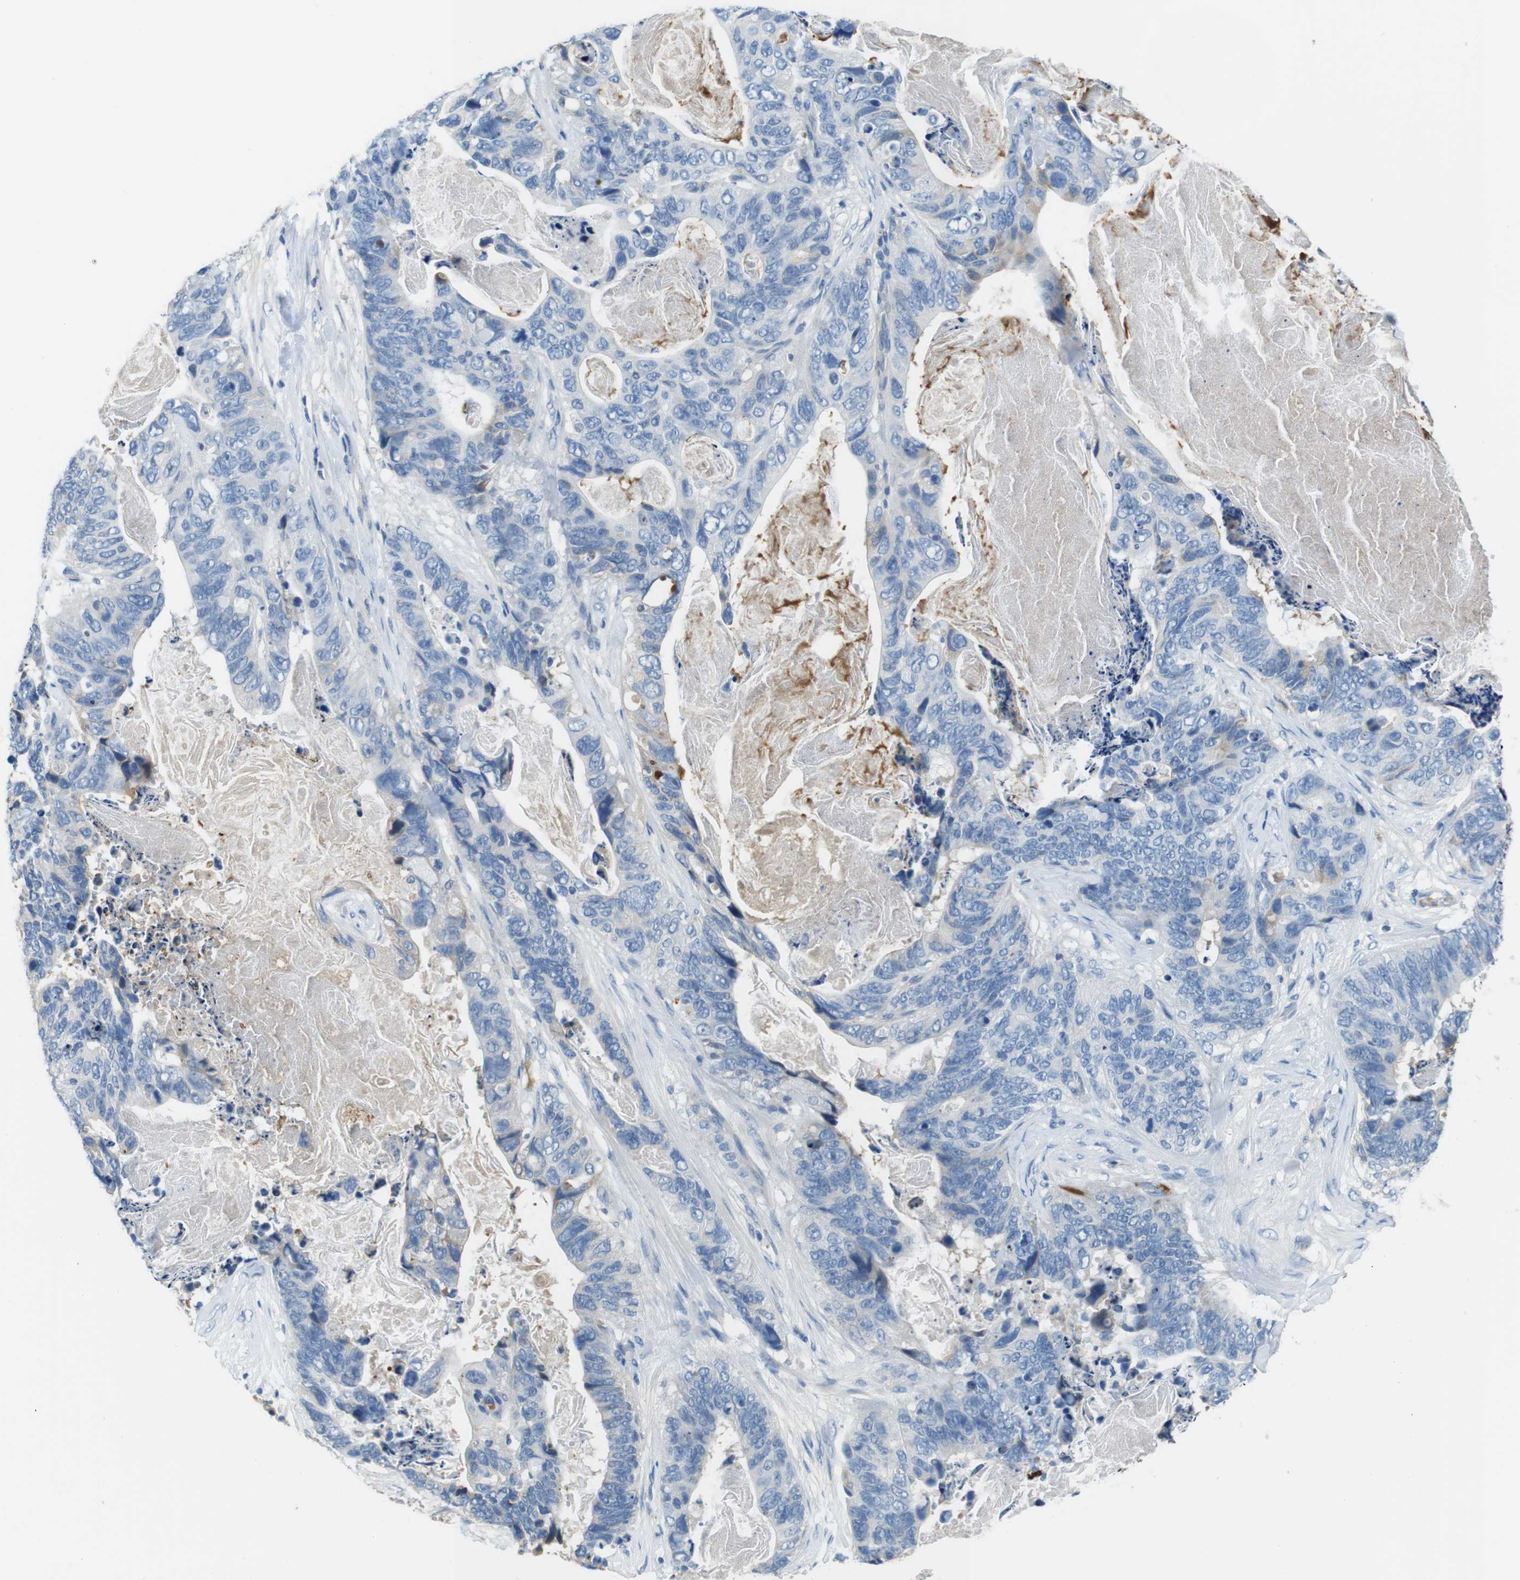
{"staining": {"intensity": "moderate", "quantity": "<25%", "location": "cytoplasmic/membranous"}, "tissue": "stomach cancer", "cell_type": "Tumor cells", "image_type": "cancer", "snomed": [{"axis": "morphology", "description": "Adenocarcinoma, NOS"}, {"axis": "topography", "description": "Stomach"}], "caption": "Protein expression analysis of human stomach cancer (adenocarcinoma) reveals moderate cytoplasmic/membranous staining in approximately <25% of tumor cells. Using DAB (3,3'-diaminobenzidine) (brown) and hematoxylin (blue) stains, captured at high magnification using brightfield microscopy.", "gene": "TMPRSS15", "patient": {"sex": "female", "age": 89}}